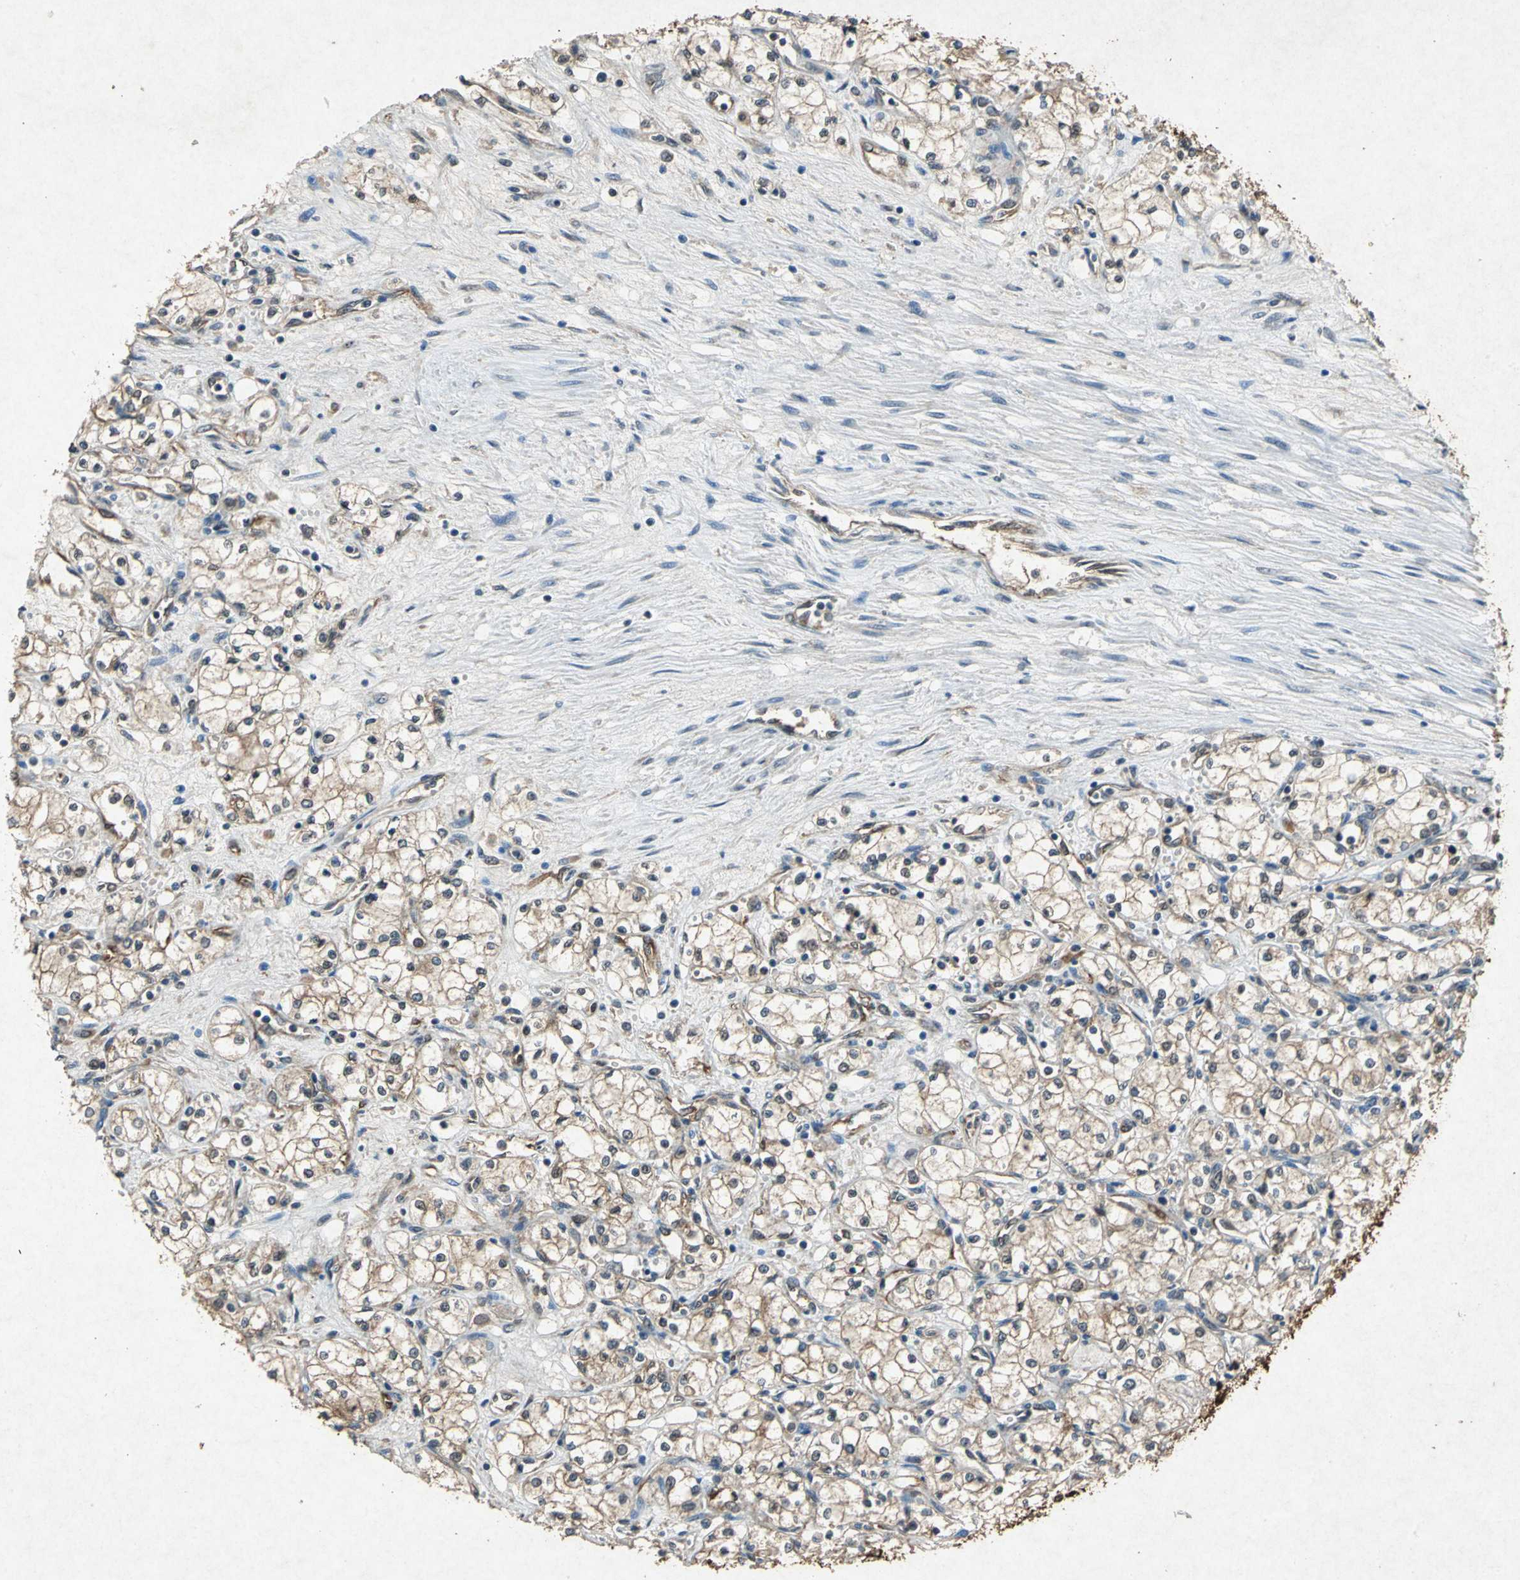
{"staining": {"intensity": "weak", "quantity": ">75%", "location": "cytoplasmic/membranous"}, "tissue": "renal cancer", "cell_type": "Tumor cells", "image_type": "cancer", "snomed": [{"axis": "morphology", "description": "Normal tissue, NOS"}, {"axis": "morphology", "description": "Adenocarcinoma, NOS"}, {"axis": "topography", "description": "Kidney"}], "caption": "Protein analysis of adenocarcinoma (renal) tissue displays weak cytoplasmic/membranous expression in about >75% of tumor cells. Nuclei are stained in blue.", "gene": "HSP90AB1", "patient": {"sex": "male", "age": 59}}